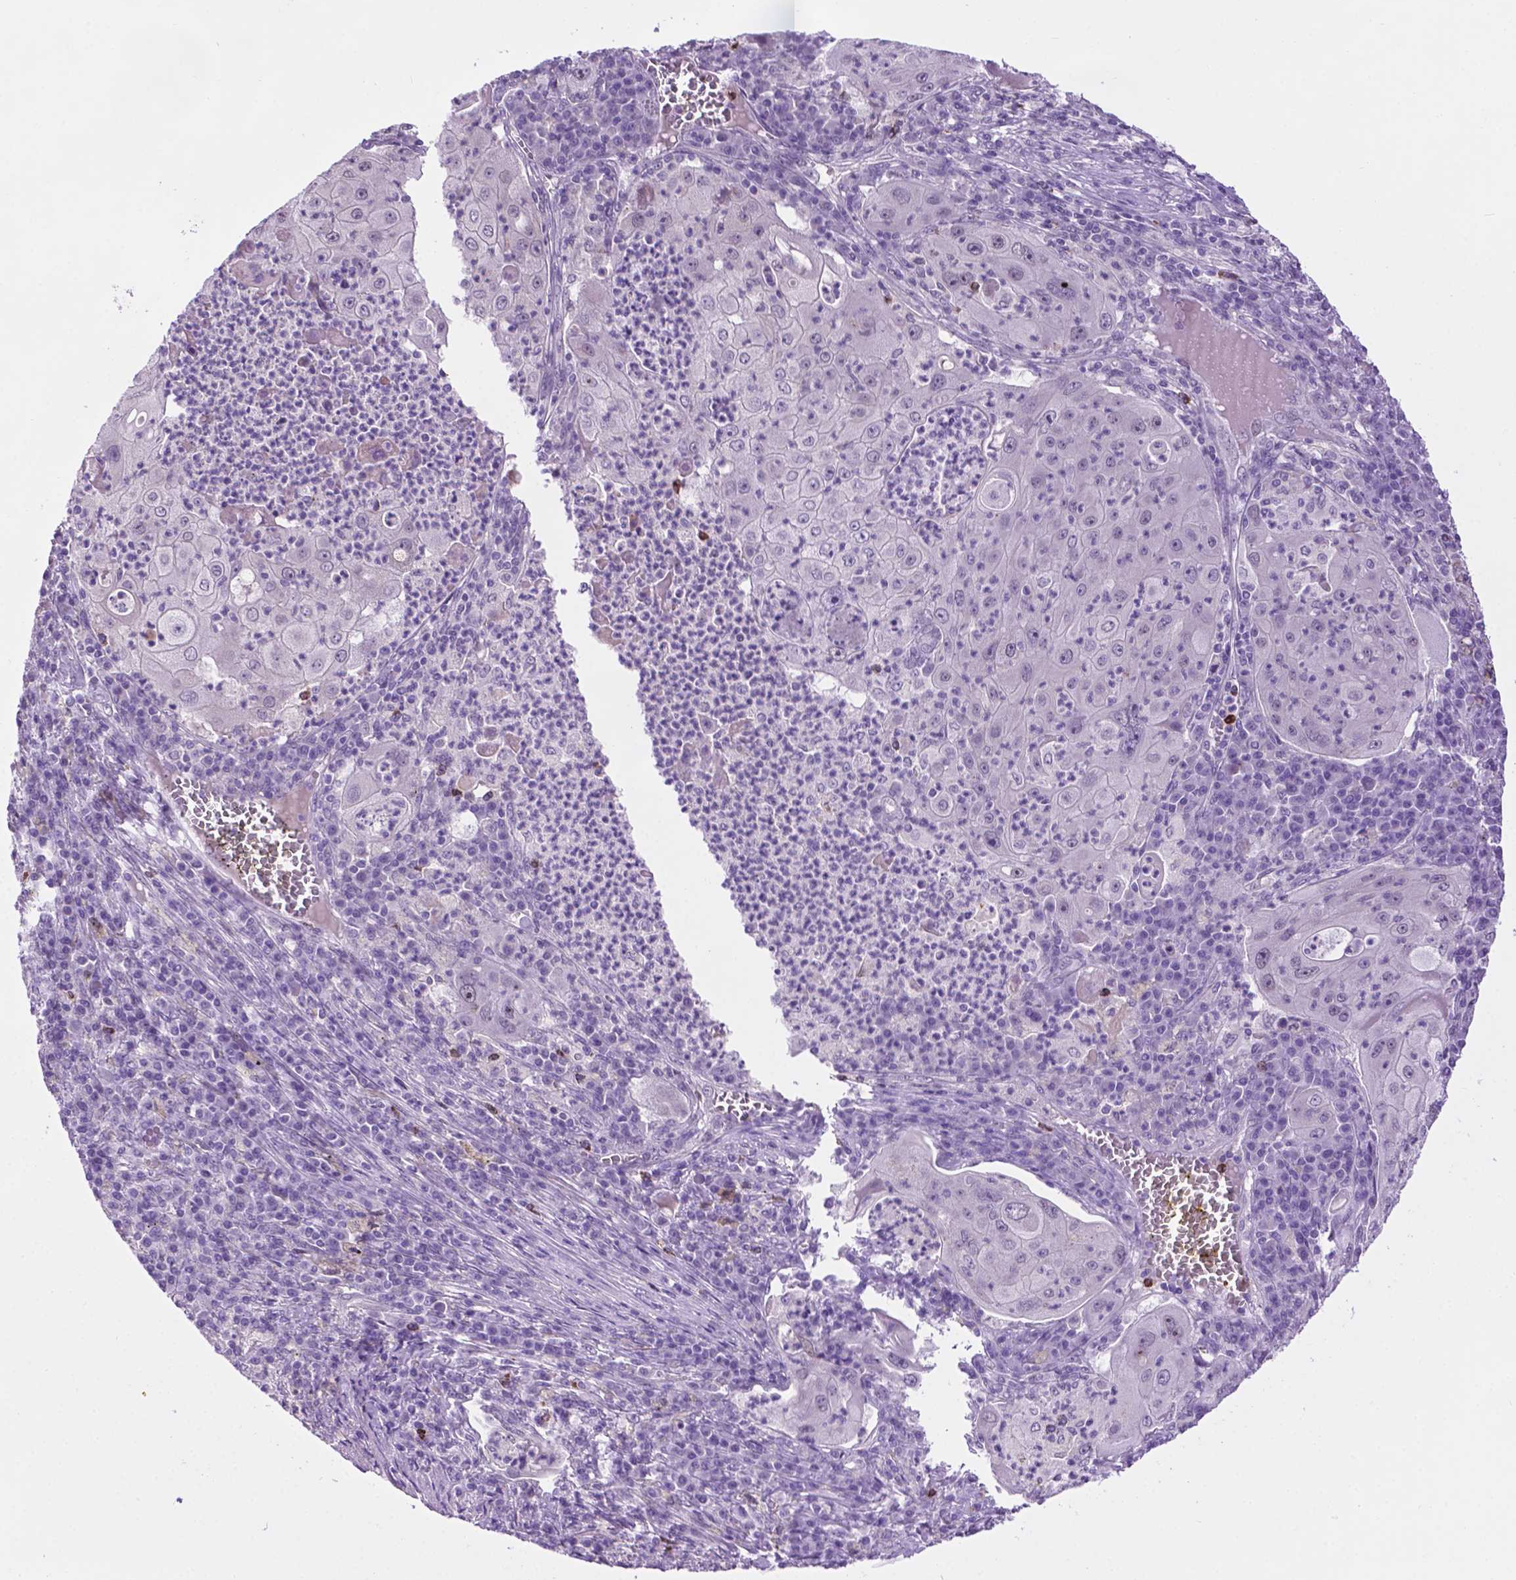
{"staining": {"intensity": "negative", "quantity": "none", "location": "none"}, "tissue": "lung cancer", "cell_type": "Tumor cells", "image_type": "cancer", "snomed": [{"axis": "morphology", "description": "Squamous cell carcinoma, NOS"}, {"axis": "topography", "description": "Lung"}], "caption": "Tumor cells show no significant protein positivity in lung squamous cell carcinoma.", "gene": "MMP27", "patient": {"sex": "female", "age": 59}}